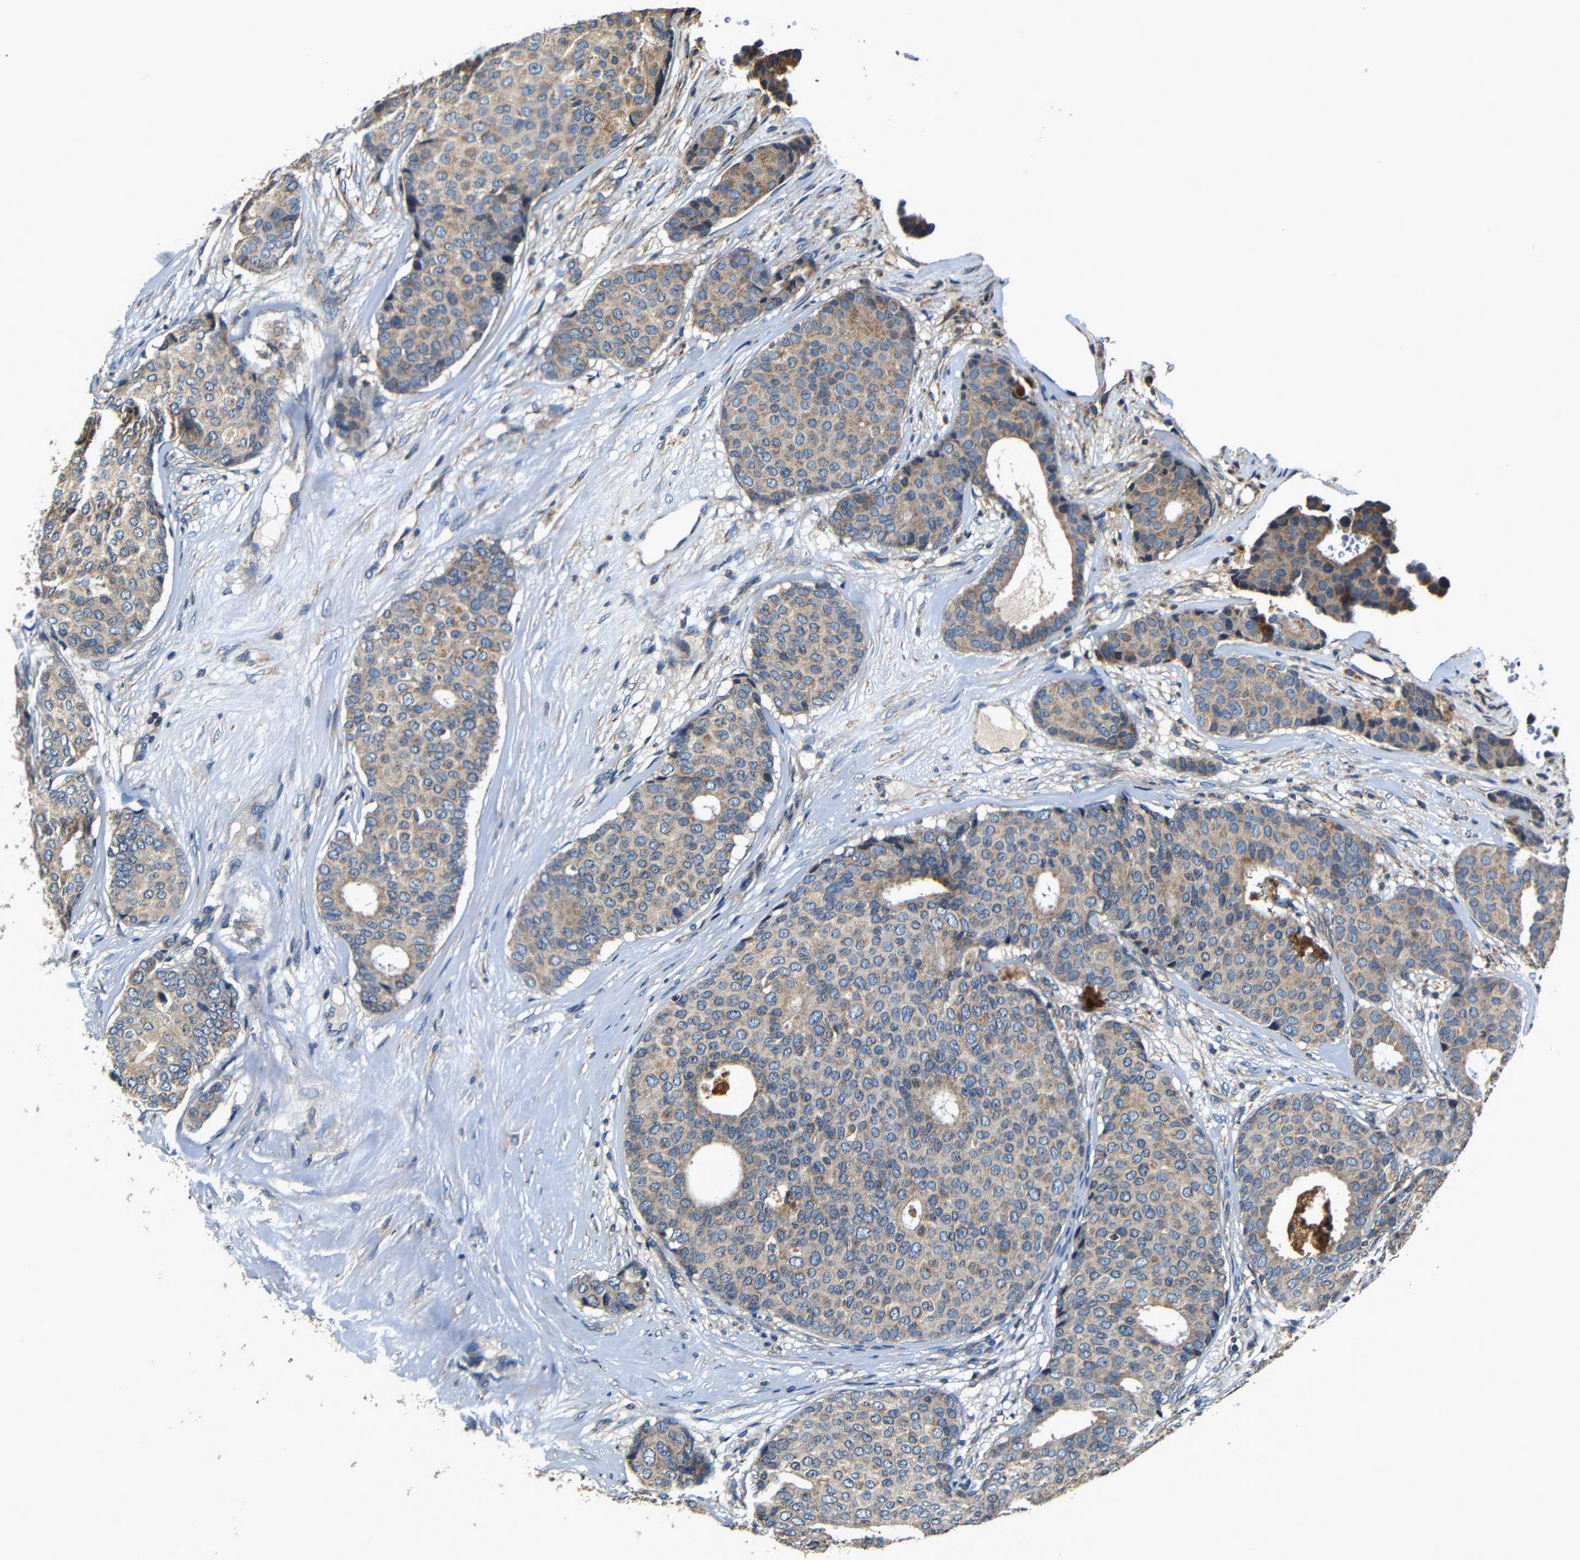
{"staining": {"intensity": "weak", "quantity": ">75%", "location": "cytoplasmic/membranous"}, "tissue": "breast cancer", "cell_type": "Tumor cells", "image_type": "cancer", "snomed": [{"axis": "morphology", "description": "Duct carcinoma"}, {"axis": "topography", "description": "Breast"}], "caption": "Protein analysis of invasive ductal carcinoma (breast) tissue demonstrates weak cytoplasmic/membranous expression in about >75% of tumor cells. (IHC, brightfield microscopy, high magnification).", "gene": "MTX1", "patient": {"sex": "female", "age": 75}}